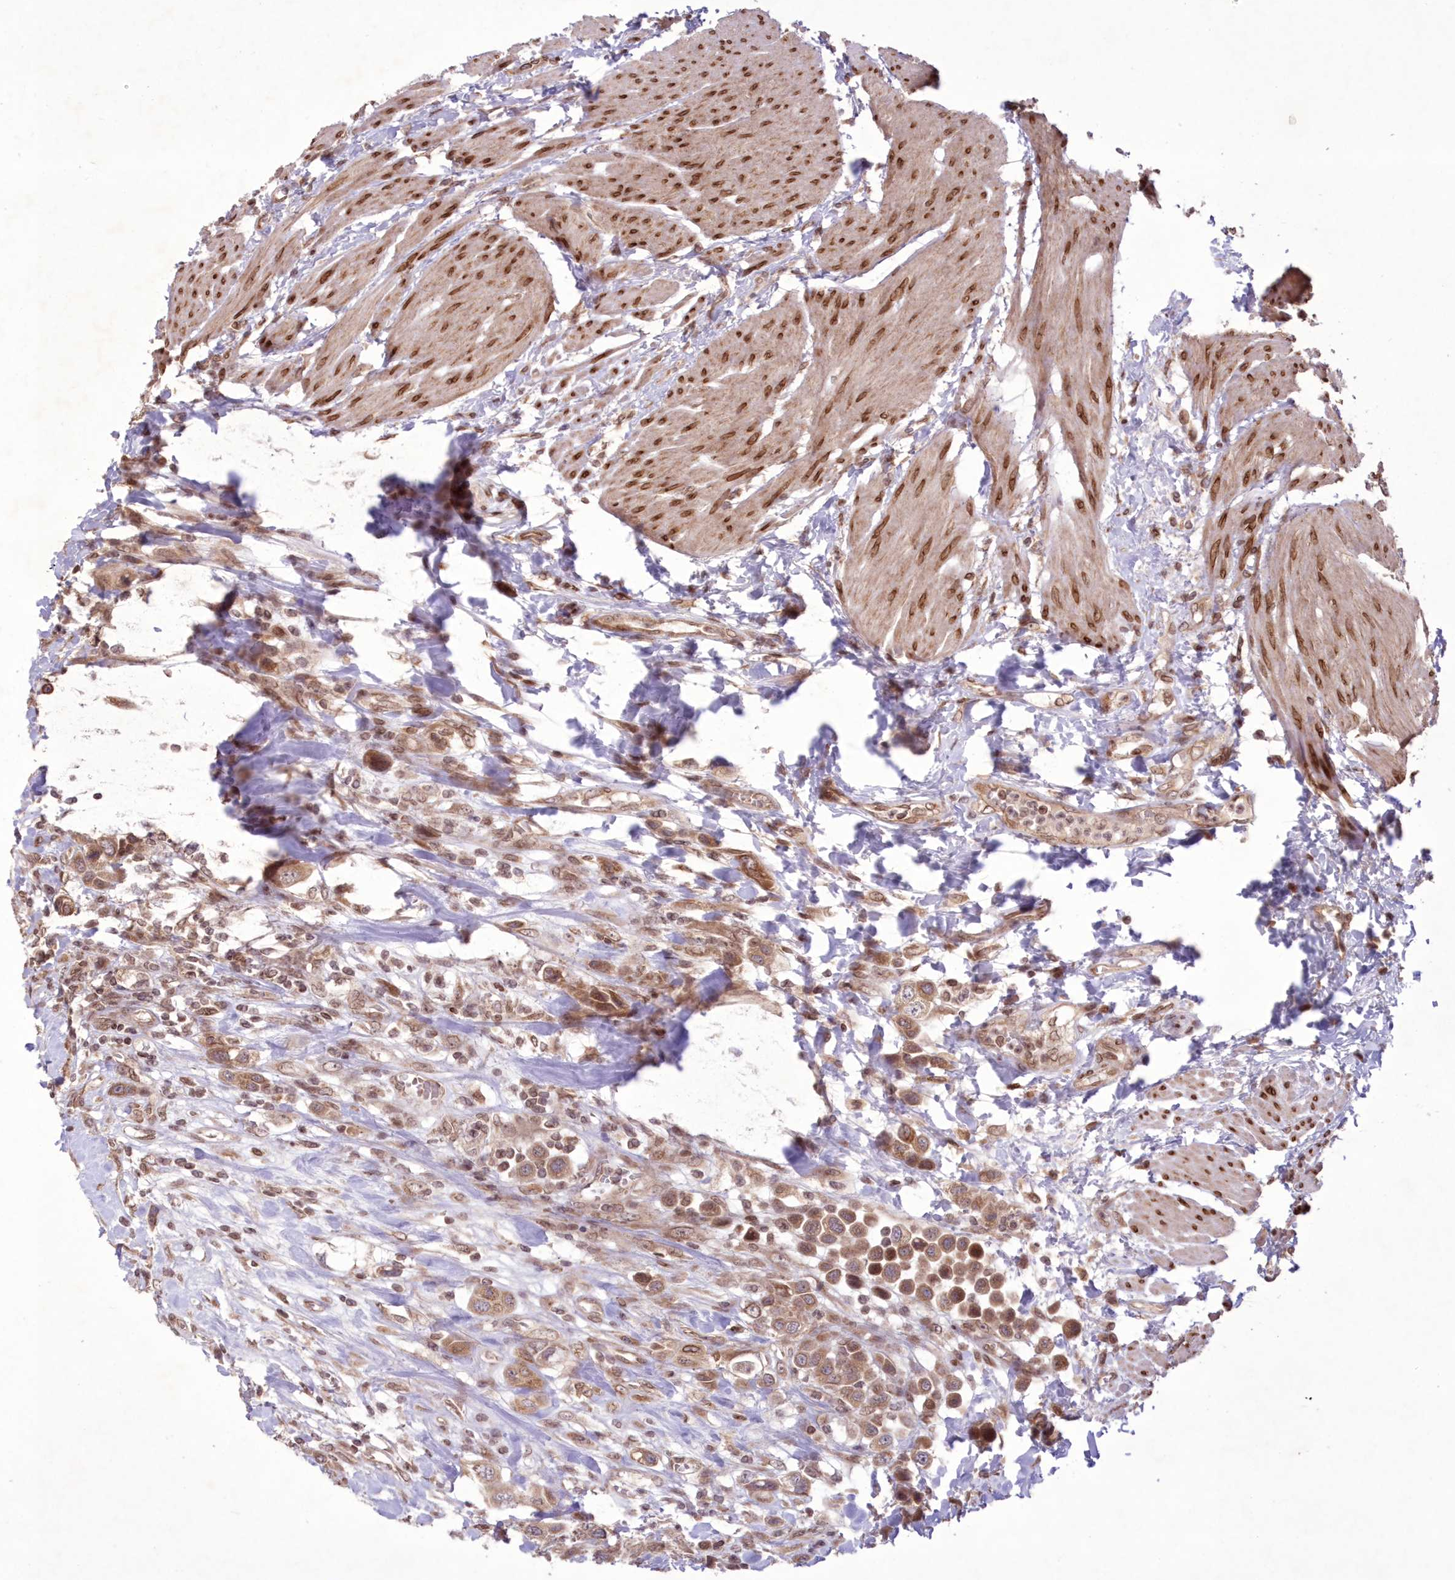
{"staining": {"intensity": "moderate", "quantity": ">75%", "location": "cytoplasmic/membranous"}, "tissue": "urothelial cancer", "cell_type": "Tumor cells", "image_type": "cancer", "snomed": [{"axis": "morphology", "description": "Urothelial carcinoma, High grade"}, {"axis": "topography", "description": "Urinary bladder"}], "caption": "This photomicrograph displays urothelial carcinoma (high-grade) stained with immunohistochemistry to label a protein in brown. The cytoplasmic/membranous of tumor cells show moderate positivity for the protein. Nuclei are counter-stained blue.", "gene": "DNAJC27", "patient": {"sex": "male", "age": 50}}